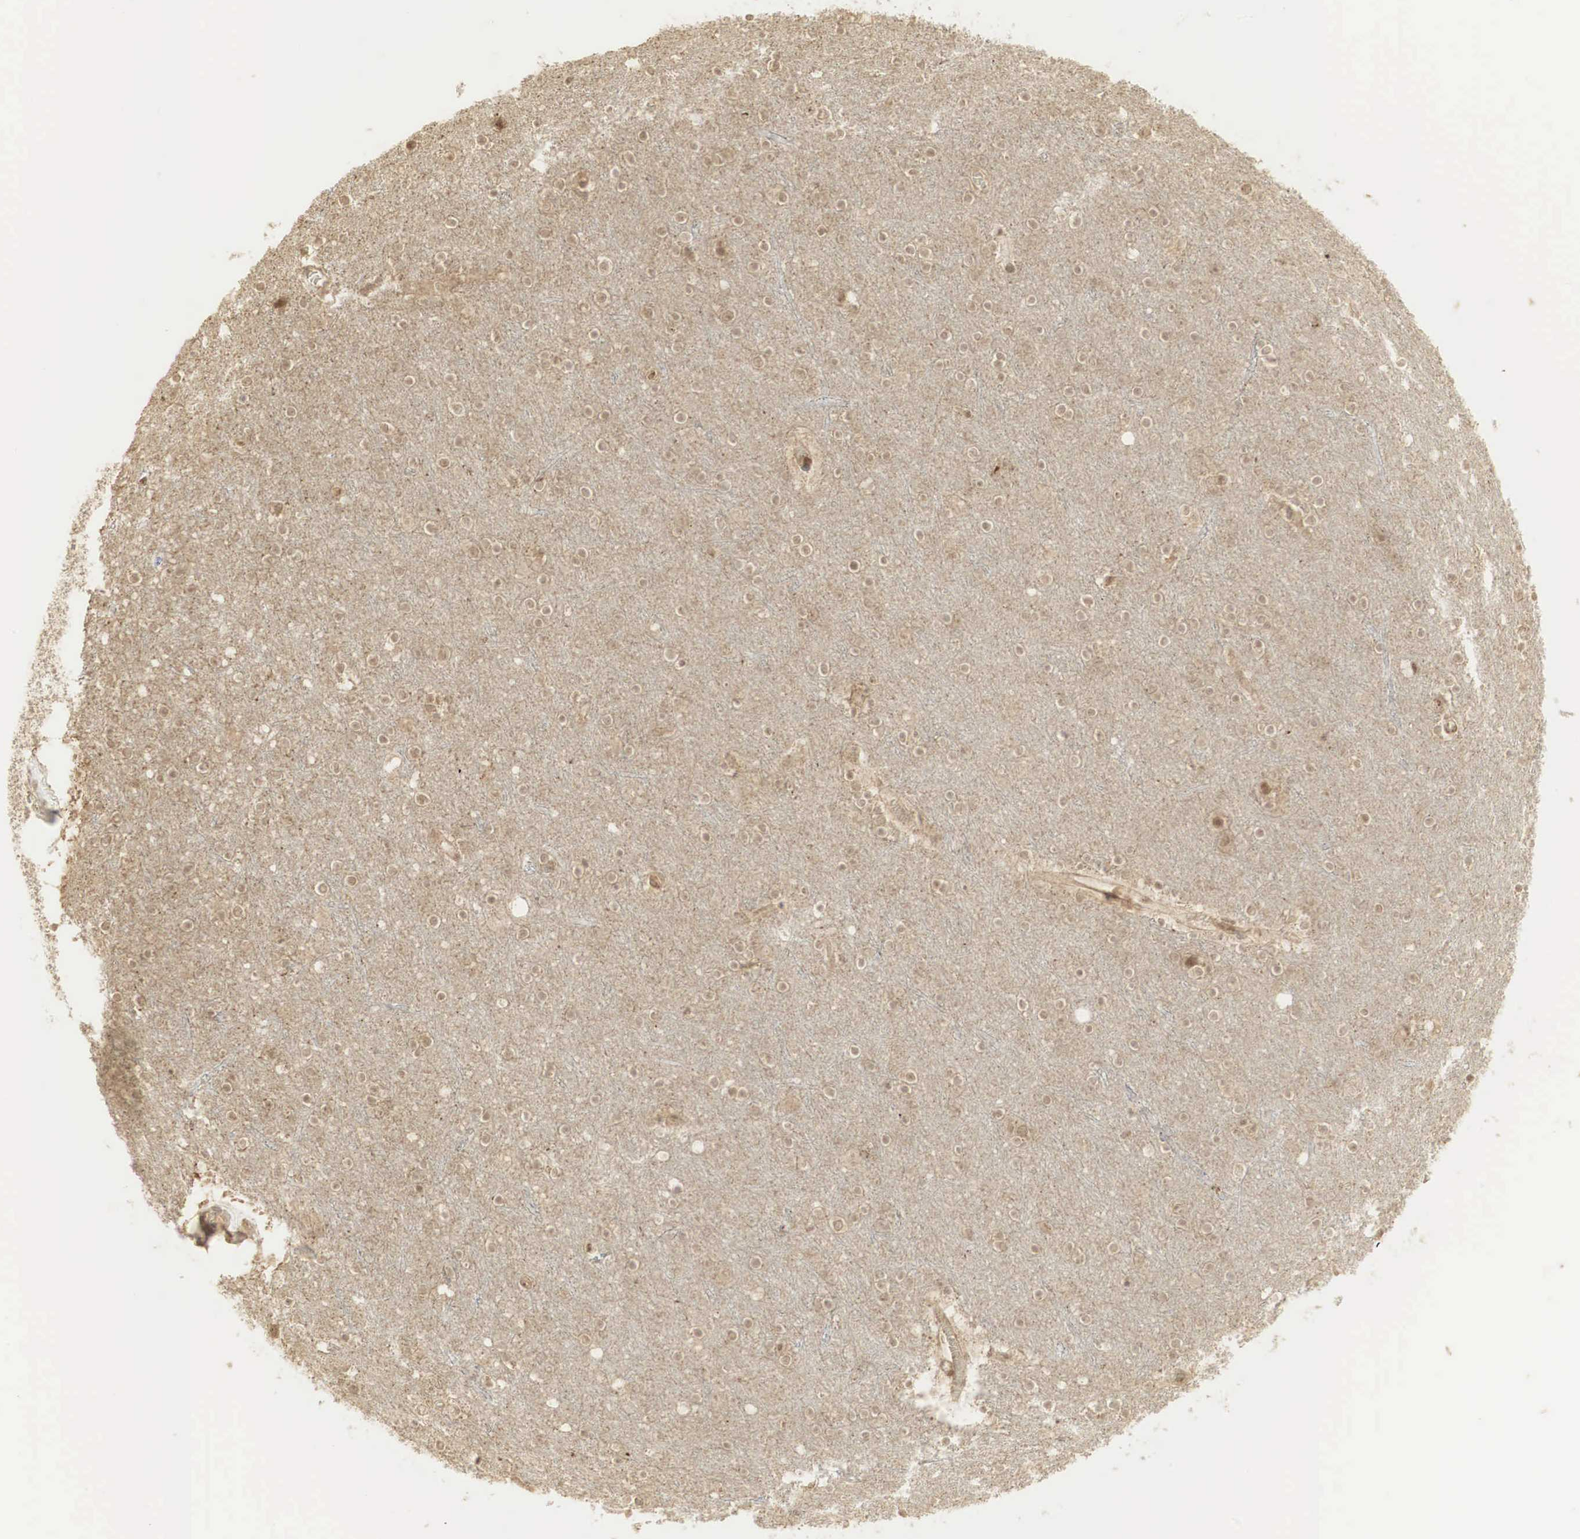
{"staining": {"intensity": "moderate", "quantity": ">75%", "location": "nuclear"}, "tissue": "cerebral cortex", "cell_type": "Endothelial cells", "image_type": "normal", "snomed": [{"axis": "morphology", "description": "Normal tissue, NOS"}, {"axis": "topography", "description": "Cerebral cortex"}], "caption": "This micrograph reveals immunohistochemistry staining of unremarkable human cerebral cortex, with medium moderate nuclear expression in approximately >75% of endothelial cells.", "gene": "RNF113A", "patient": {"sex": "female", "age": 54}}